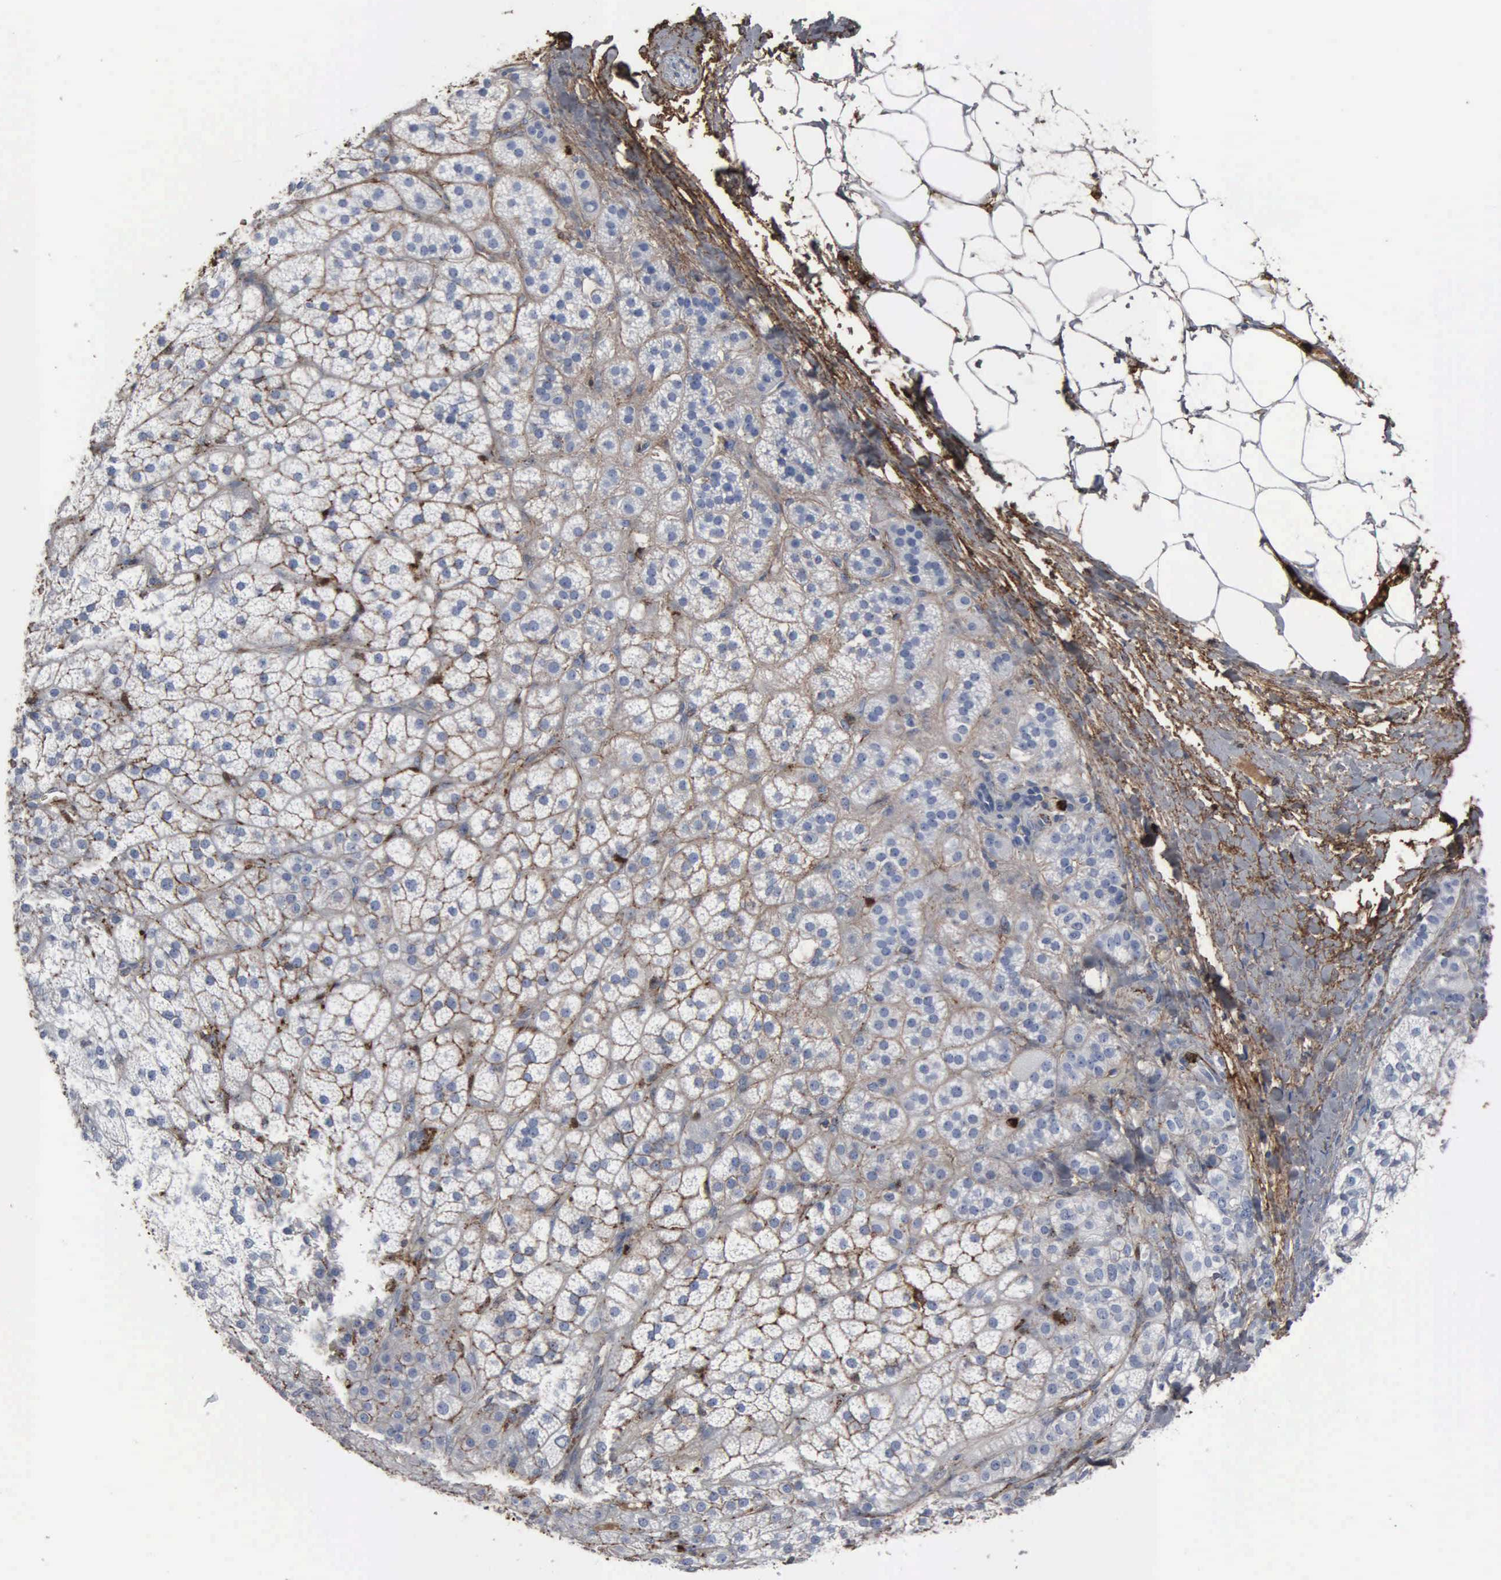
{"staining": {"intensity": "weak", "quantity": "25%-75%", "location": "cytoplasmic/membranous"}, "tissue": "adrenal gland", "cell_type": "Glandular cells", "image_type": "normal", "snomed": [{"axis": "morphology", "description": "Normal tissue, NOS"}, {"axis": "topography", "description": "Adrenal gland"}], "caption": "Human adrenal gland stained for a protein (brown) shows weak cytoplasmic/membranous positive positivity in approximately 25%-75% of glandular cells.", "gene": "FN1", "patient": {"sex": "female", "age": 60}}